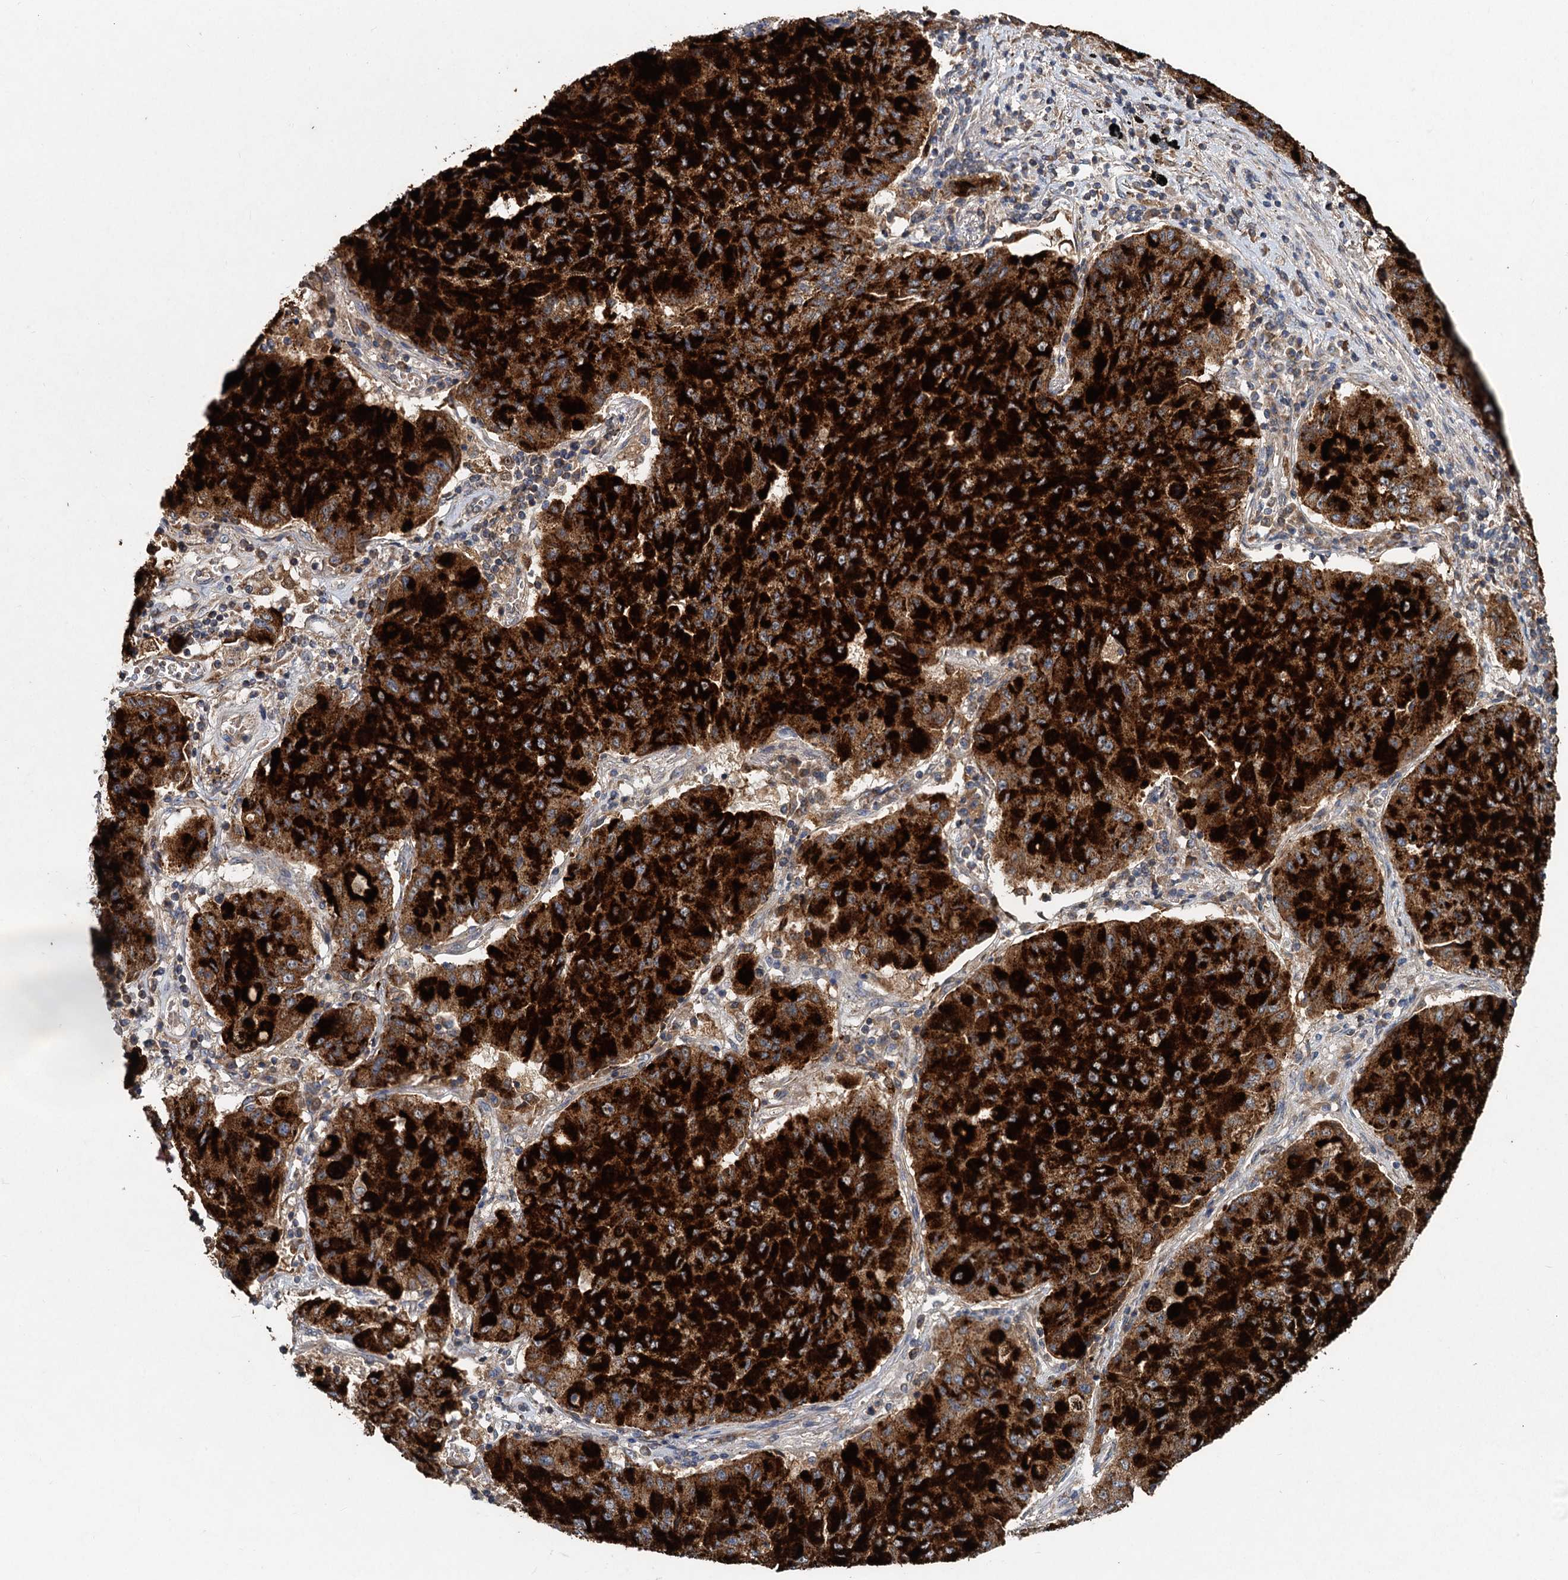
{"staining": {"intensity": "strong", "quantity": ">75%", "location": "cytoplasmic/membranous"}, "tissue": "lung cancer", "cell_type": "Tumor cells", "image_type": "cancer", "snomed": [{"axis": "morphology", "description": "Squamous cell carcinoma, NOS"}, {"axis": "topography", "description": "Lung"}], "caption": "Tumor cells exhibit high levels of strong cytoplasmic/membranous staining in approximately >75% of cells in human squamous cell carcinoma (lung). The staining is performed using DAB brown chromogen to label protein expression. The nuclei are counter-stained blue using hematoxylin.", "gene": "OTUB1", "patient": {"sex": "male", "age": 74}}